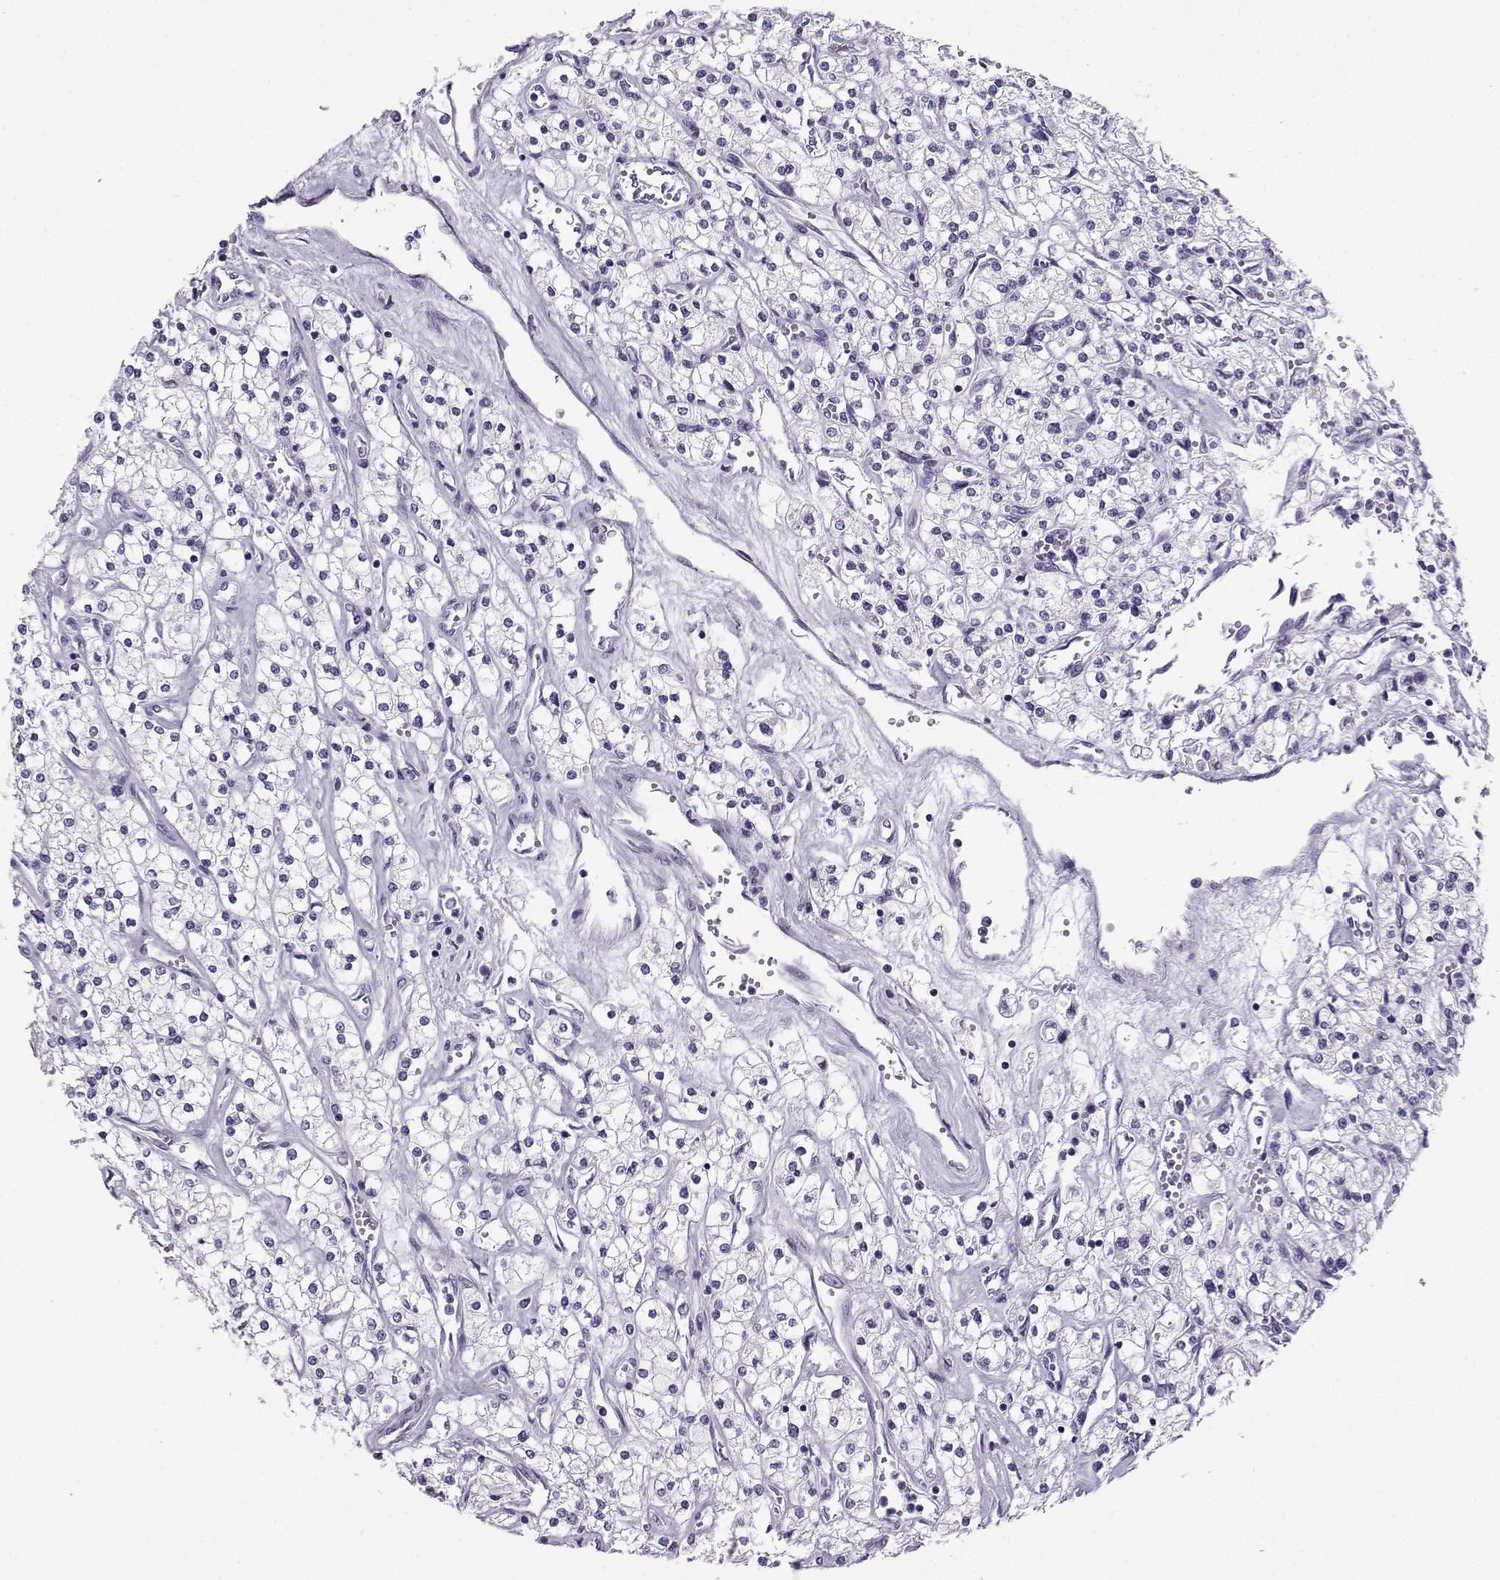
{"staining": {"intensity": "negative", "quantity": "none", "location": "none"}, "tissue": "renal cancer", "cell_type": "Tumor cells", "image_type": "cancer", "snomed": [{"axis": "morphology", "description": "Adenocarcinoma, NOS"}, {"axis": "topography", "description": "Kidney"}], "caption": "The photomicrograph shows no significant positivity in tumor cells of renal cancer.", "gene": "NEFL", "patient": {"sex": "male", "age": 80}}